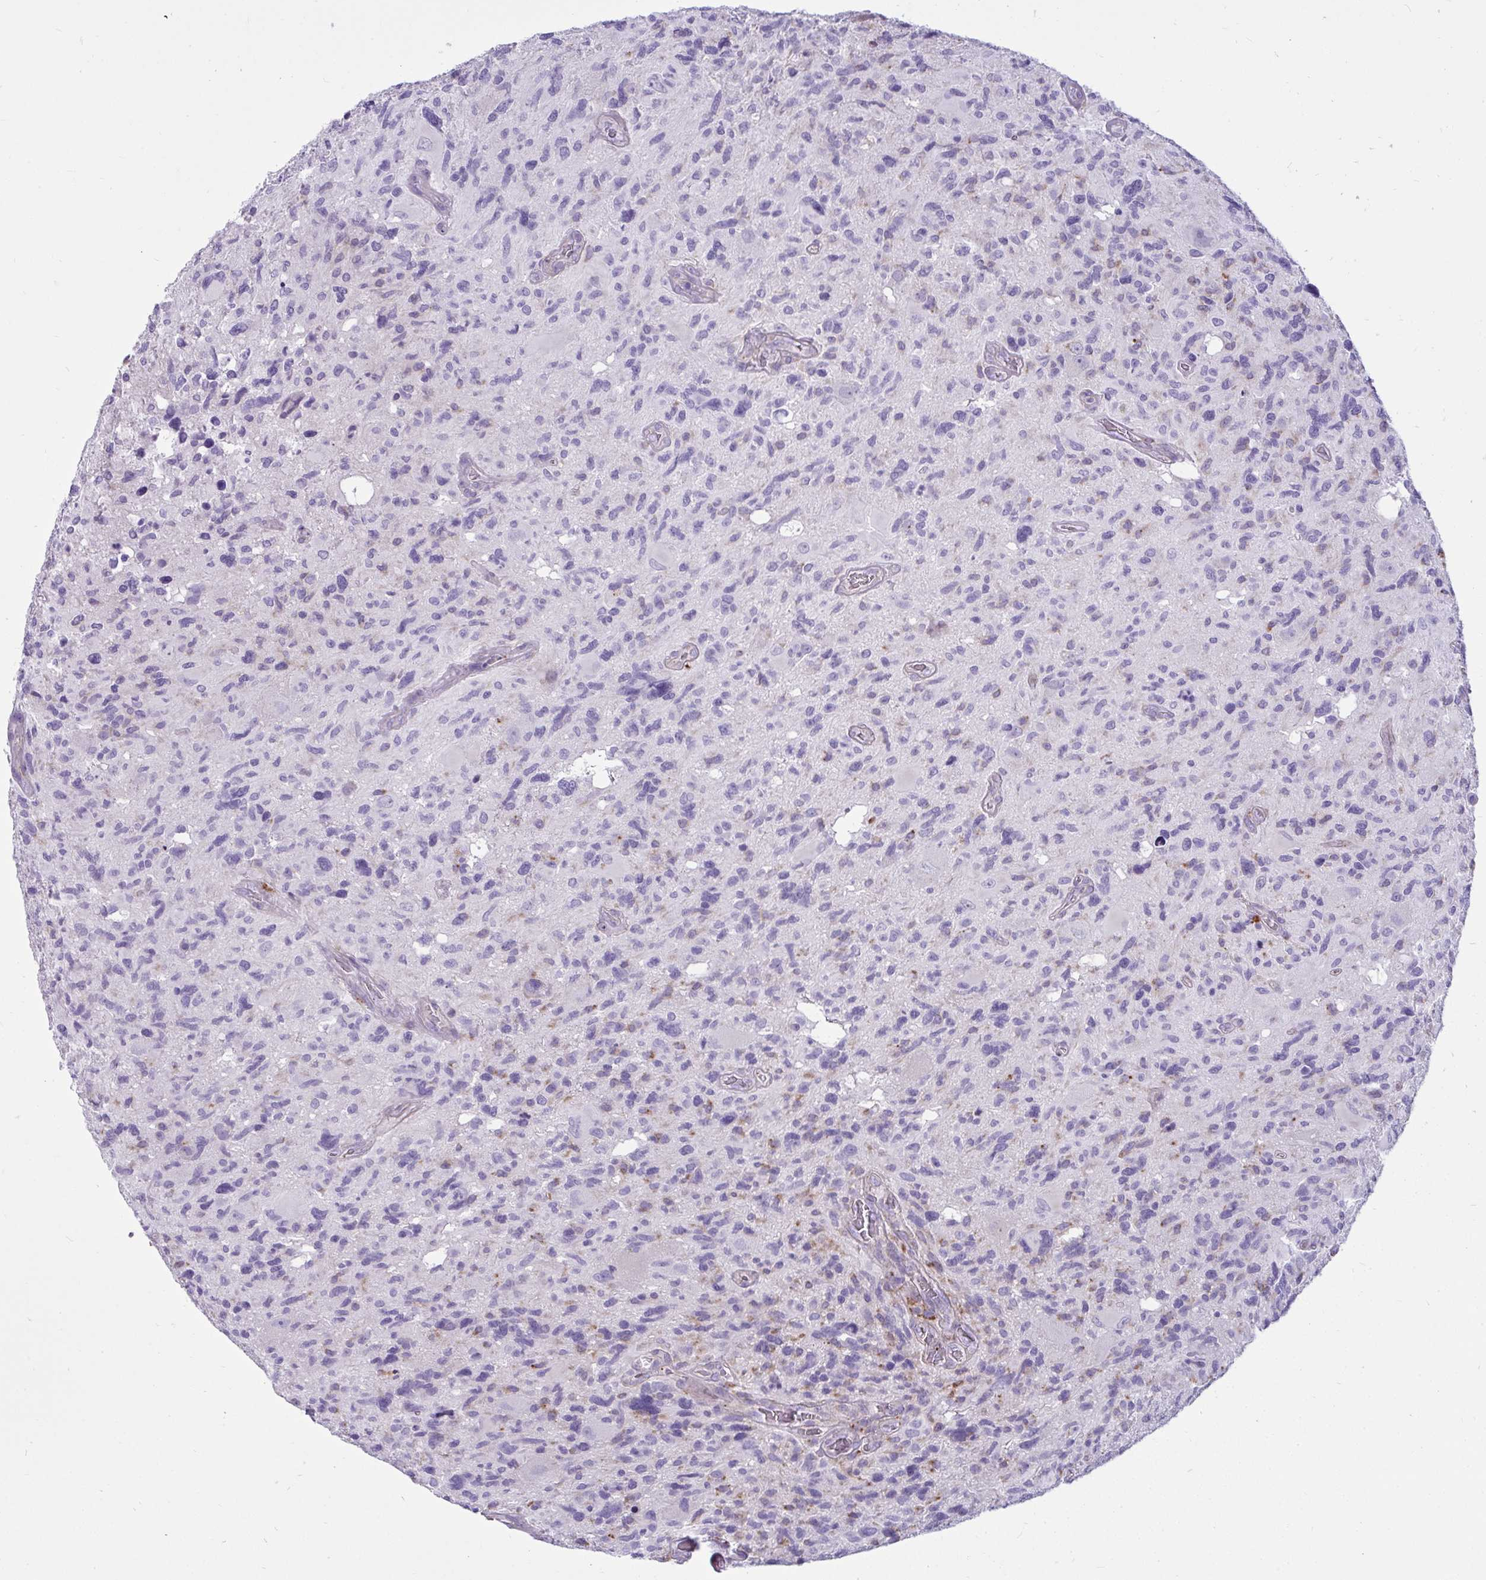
{"staining": {"intensity": "negative", "quantity": "none", "location": "none"}, "tissue": "glioma", "cell_type": "Tumor cells", "image_type": "cancer", "snomed": [{"axis": "morphology", "description": "Glioma, malignant, High grade"}, {"axis": "topography", "description": "Brain"}], "caption": "Immunohistochemistry (IHC) histopathology image of neoplastic tissue: glioma stained with DAB reveals no significant protein expression in tumor cells.", "gene": "CTSZ", "patient": {"sex": "male", "age": 49}}